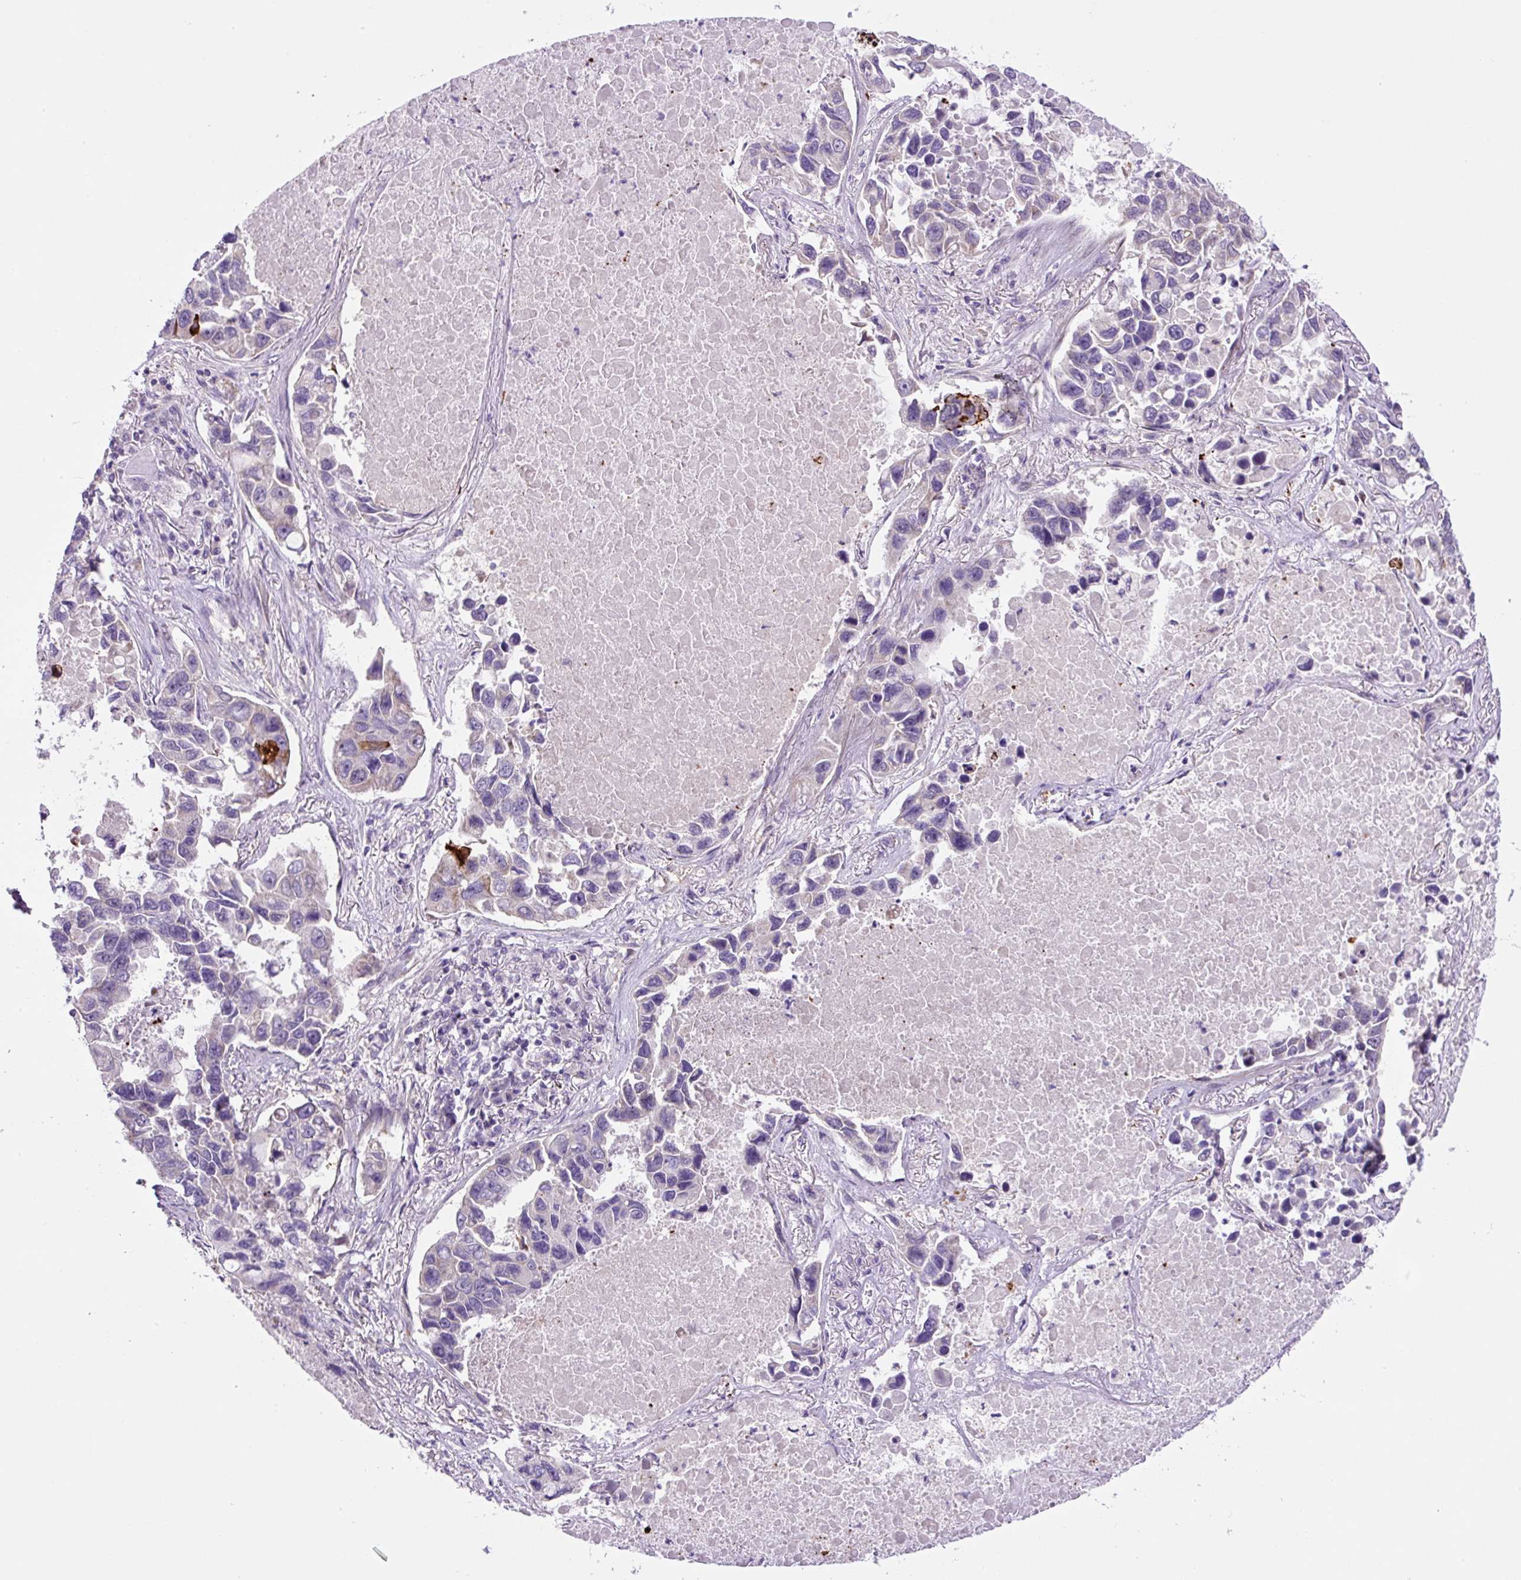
{"staining": {"intensity": "strong", "quantity": "<25%", "location": "cytoplasmic/membranous"}, "tissue": "lung cancer", "cell_type": "Tumor cells", "image_type": "cancer", "snomed": [{"axis": "morphology", "description": "Adenocarcinoma, NOS"}, {"axis": "topography", "description": "Lung"}], "caption": "A high-resolution image shows IHC staining of adenocarcinoma (lung), which demonstrates strong cytoplasmic/membranous staining in about <25% of tumor cells.", "gene": "OGDHL", "patient": {"sex": "male", "age": 64}}